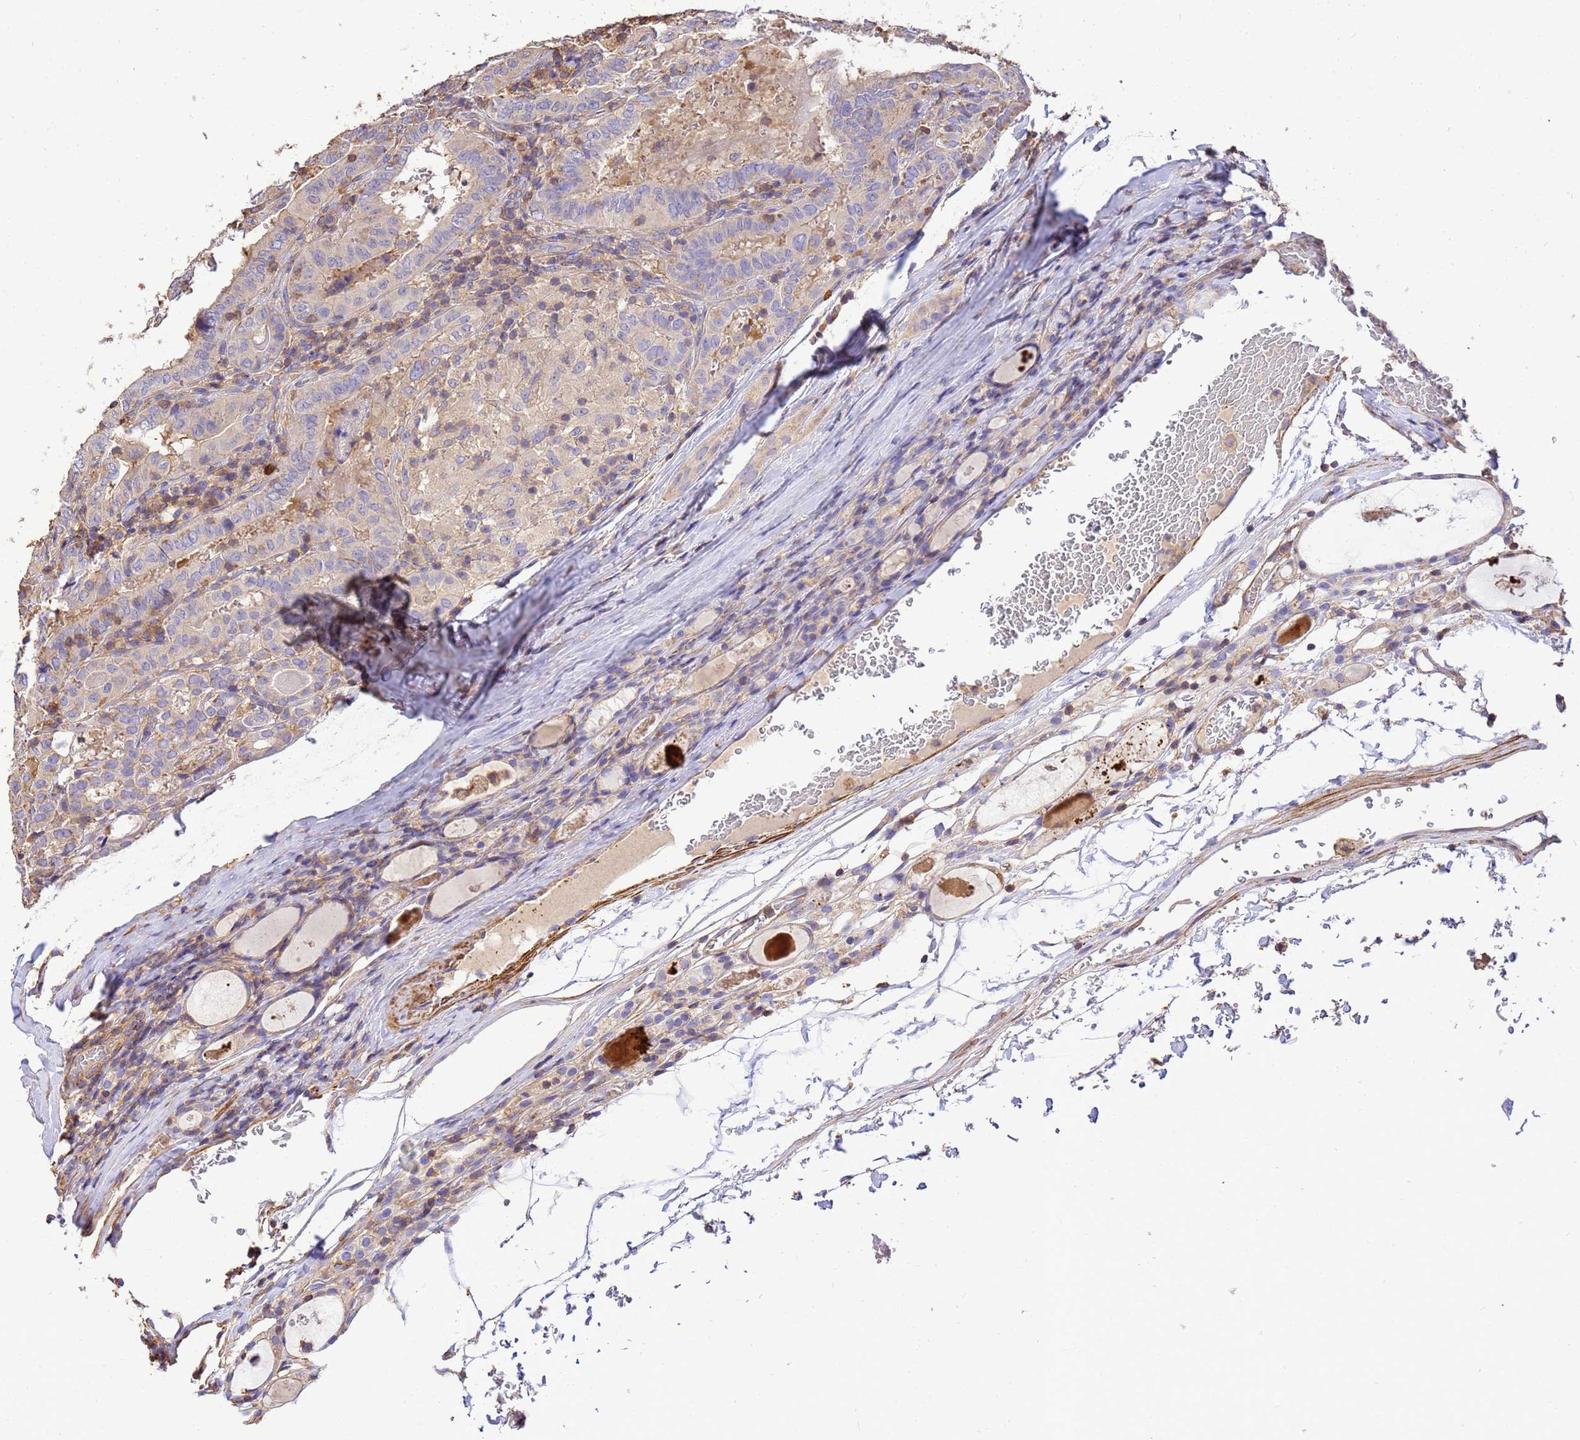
{"staining": {"intensity": "weak", "quantity": "<25%", "location": "cytoplasmic/membranous"}, "tissue": "thyroid cancer", "cell_type": "Tumor cells", "image_type": "cancer", "snomed": [{"axis": "morphology", "description": "Papillary adenocarcinoma, NOS"}, {"axis": "topography", "description": "Thyroid gland"}], "caption": "Immunohistochemistry photomicrograph of neoplastic tissue: human thyroid cancer (papillary adenocarcinoma) stained with DAB reveals no significant protein expression in tumor cells.", "gene": "WDR64", "patient": {"sex": "female", "age": 72}}